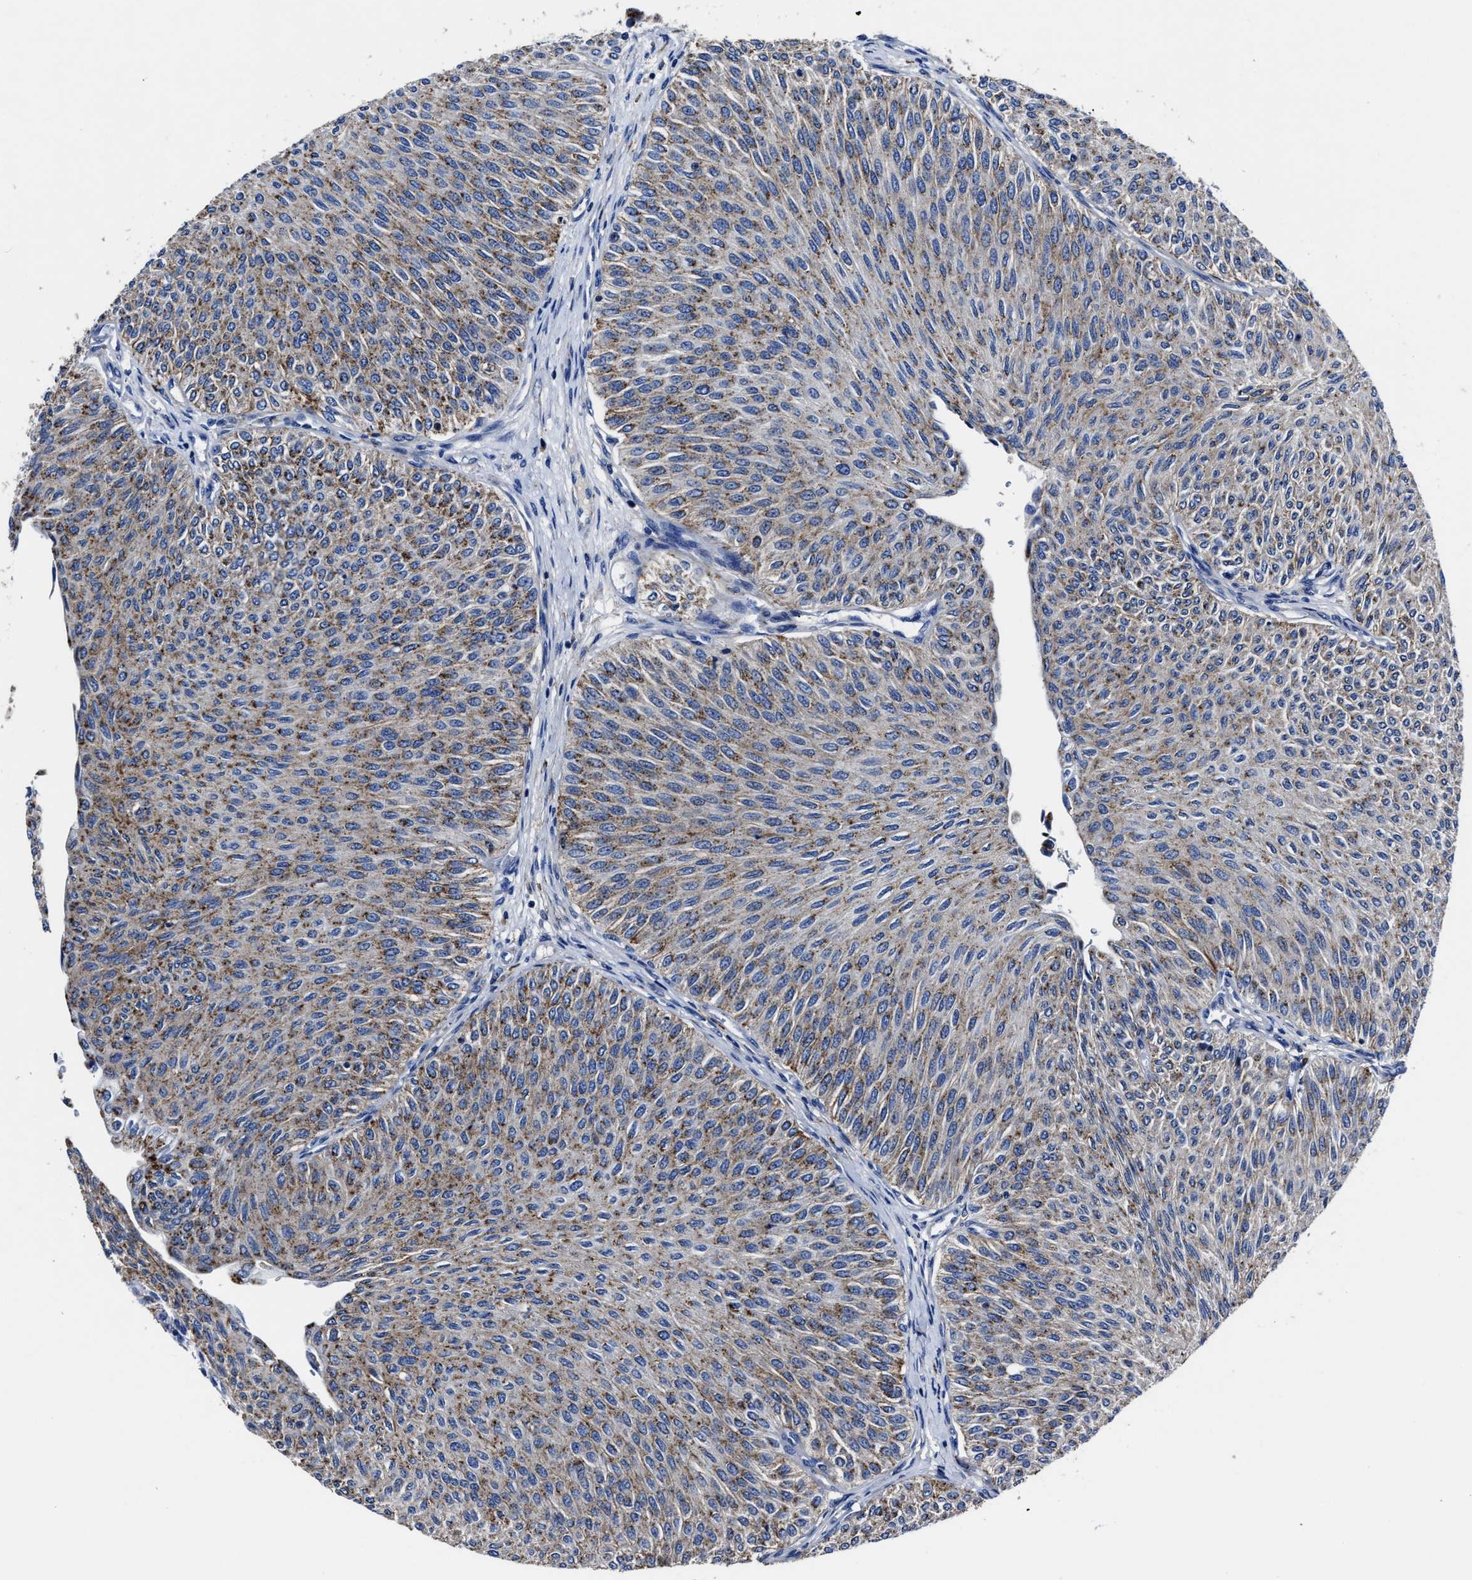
{"staining": {"intensity": "moderate", "quantity": ">75%", "location": "cytoplasmic/membranous"}, "tissue": "urothelial cancer", "cell_type": "Tumor cells", "image_type": "cancer", "snomed": [{"axis": "morphology", "description": "Urothelial carcinoma, Low grade"}, {"axis": "topography", "description": "Urinary bladder"}], "caption": "Urothelial cancer was stained to show a protein in brown. There is medium levels of moderate cytoplasmic/membranous staining in about >75% of tumor cells. (brown staining indicates protein expression, while blue staining denotes nuclei).", "gene": "LAMTOR4", "patient": {"sex": "male", "age": 78}}